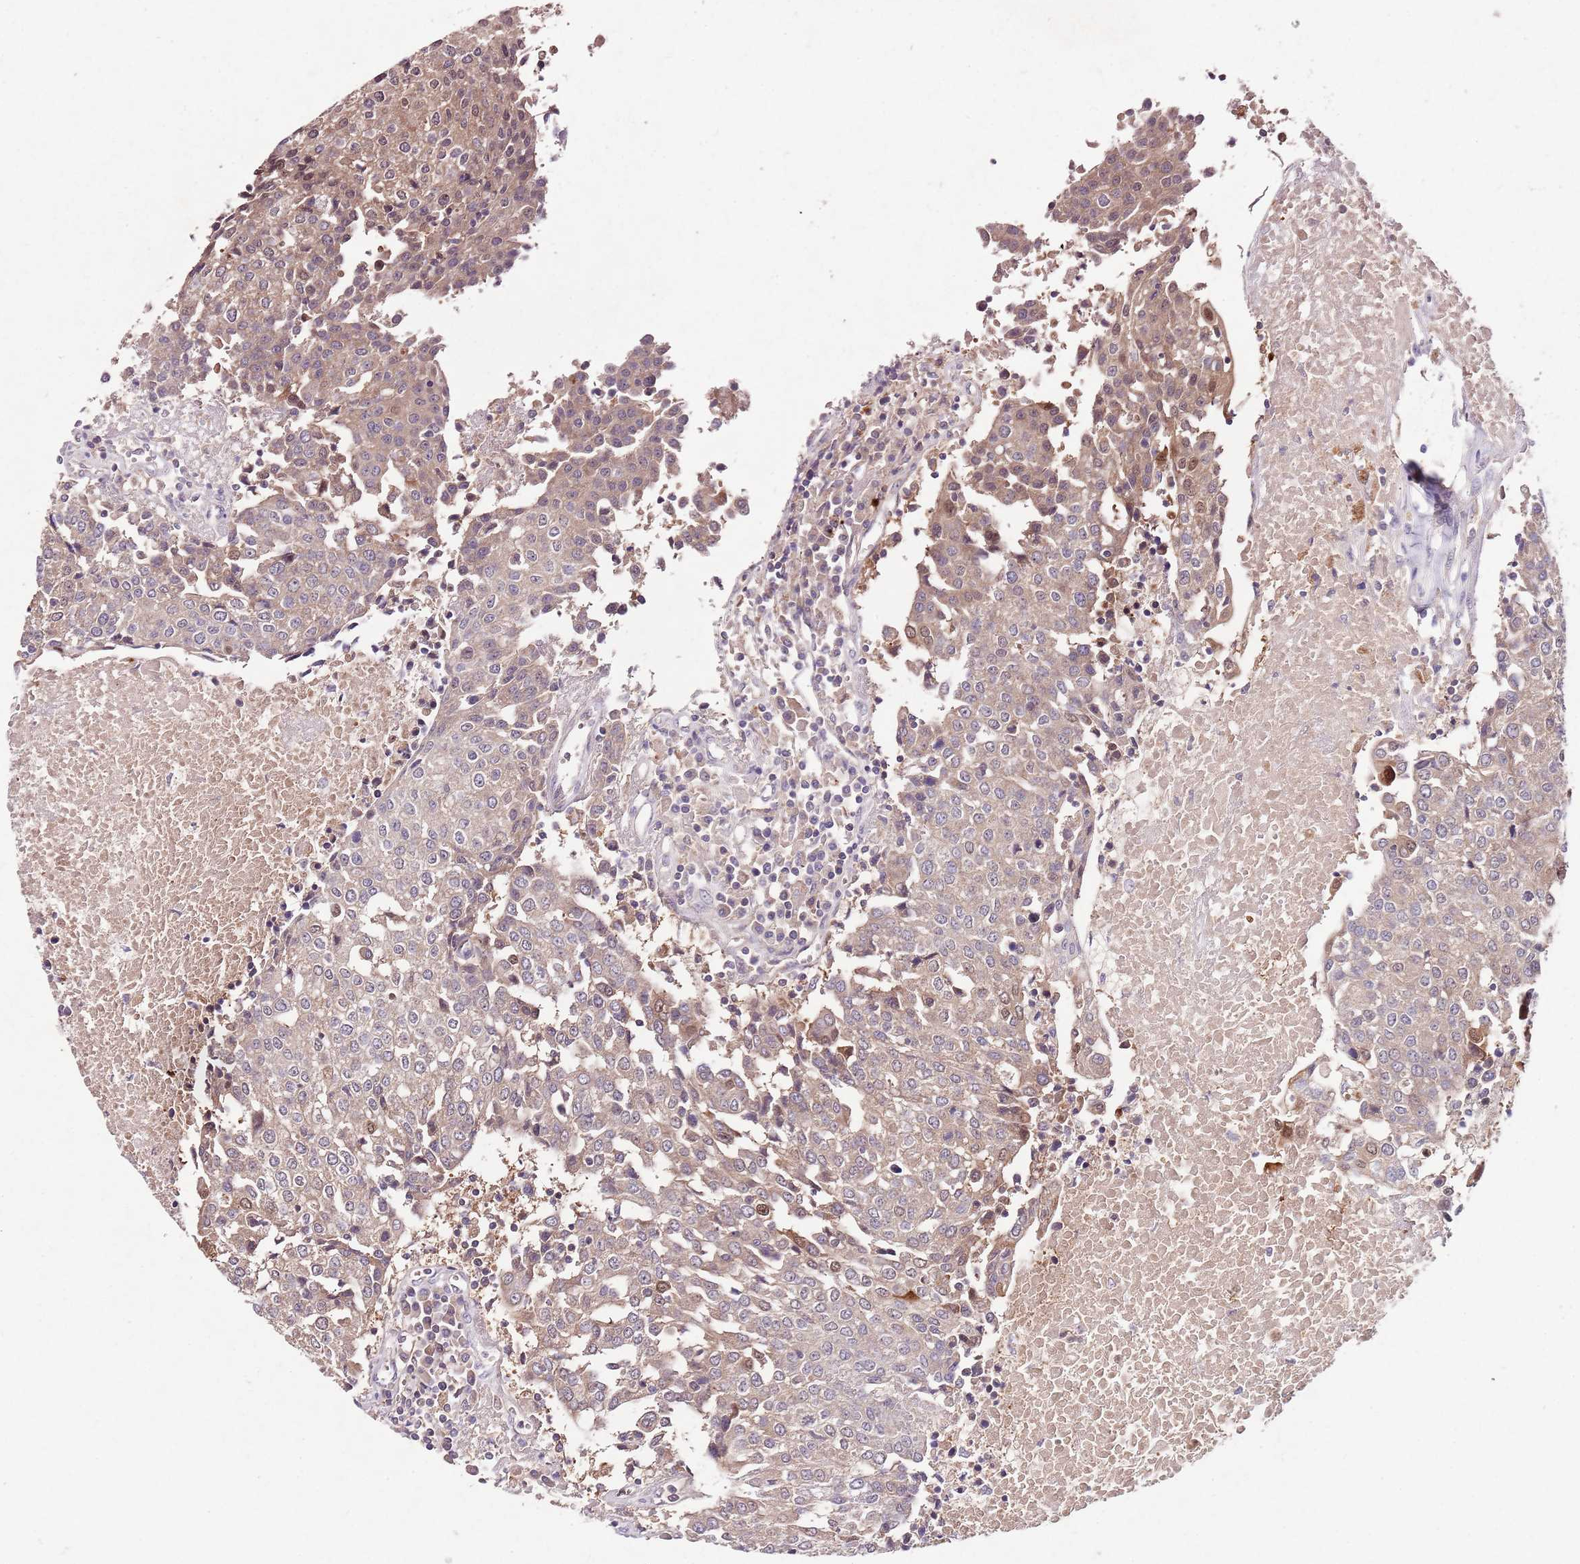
{"staining": {"intensity": "moderate", "quantity": "25%-75%", "location": "cytoplasmic/membranous"}, "tissue": "urothelial cancer", "cell_type": "Tumor cells", "image_type": "cancer", "snomed": [{"axis": "morphology", "description": "Urothelial carcinoma, High grade"}, {"axis": "topography", "description": "Urinary bladder"}], "caption": "Tumor cells demonstrate moderate cytoplasmic/membranous staining in about 25%-75% of cells in urothelial carcinoma (high-grade).", "gene": "NRDE2", "patient": {"sex": "female", "age": 85}}